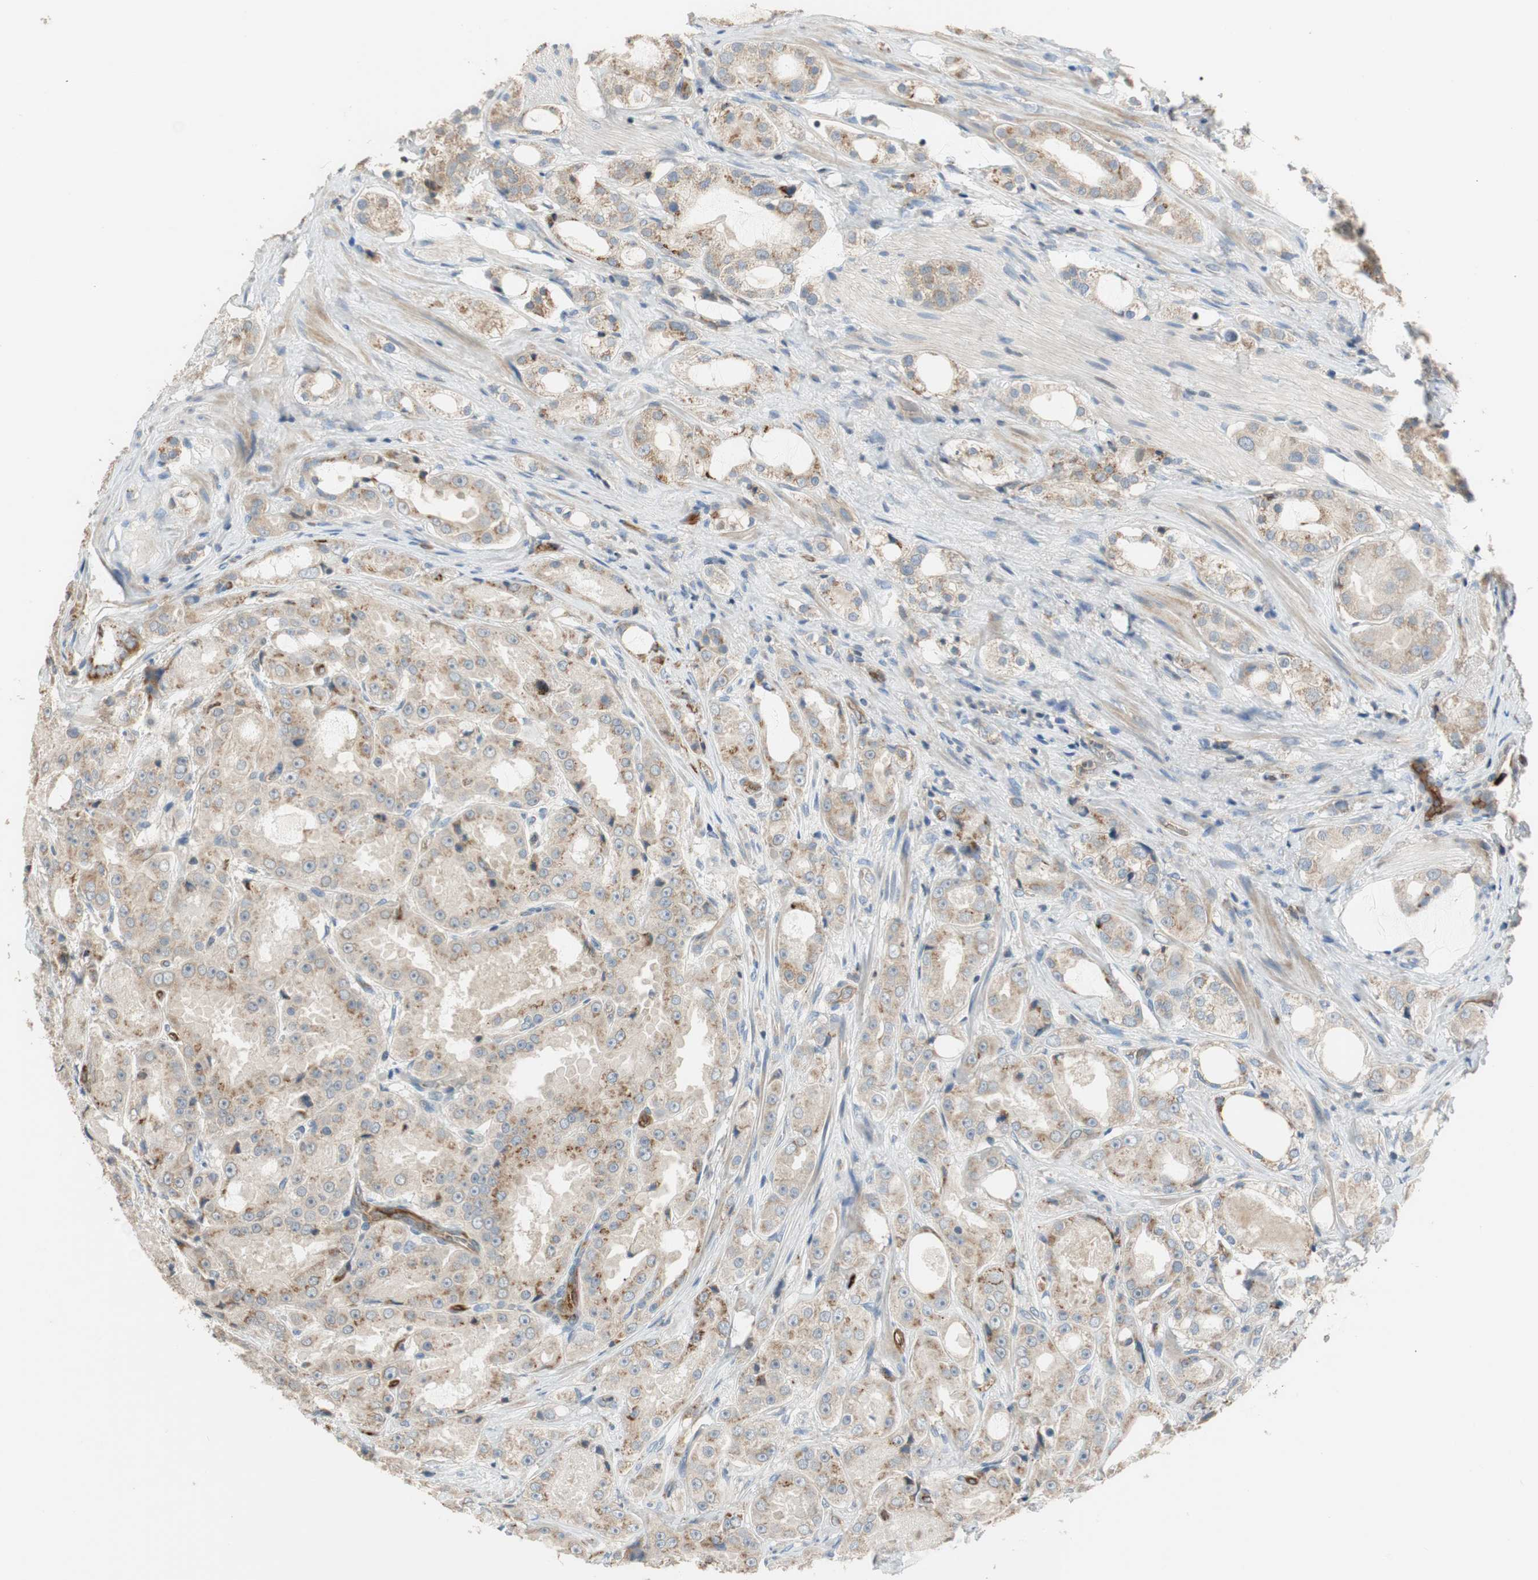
{"staining": {"intensity": "weak", "quantity": "25%-75%", "location": "cytoplasmic/membranous"}, "tissue": "prostate cancer", "cell_type": "Tumor cells", "image_type": "cancer", "snomed": [{"axis": "morphology", "description": "Adenocarcinoma, High grade"}, {"axis": "topography", "description": "Prostate"}], "caption": "Protein expression analysis of high-grade adenocarcinoma (prostate) exhibits weak cytoplasmic/membranous positivity in about 25%-75% of tumor cells.", "gene": "ALPL", "patient": {"sex": "male", "age": 73}}